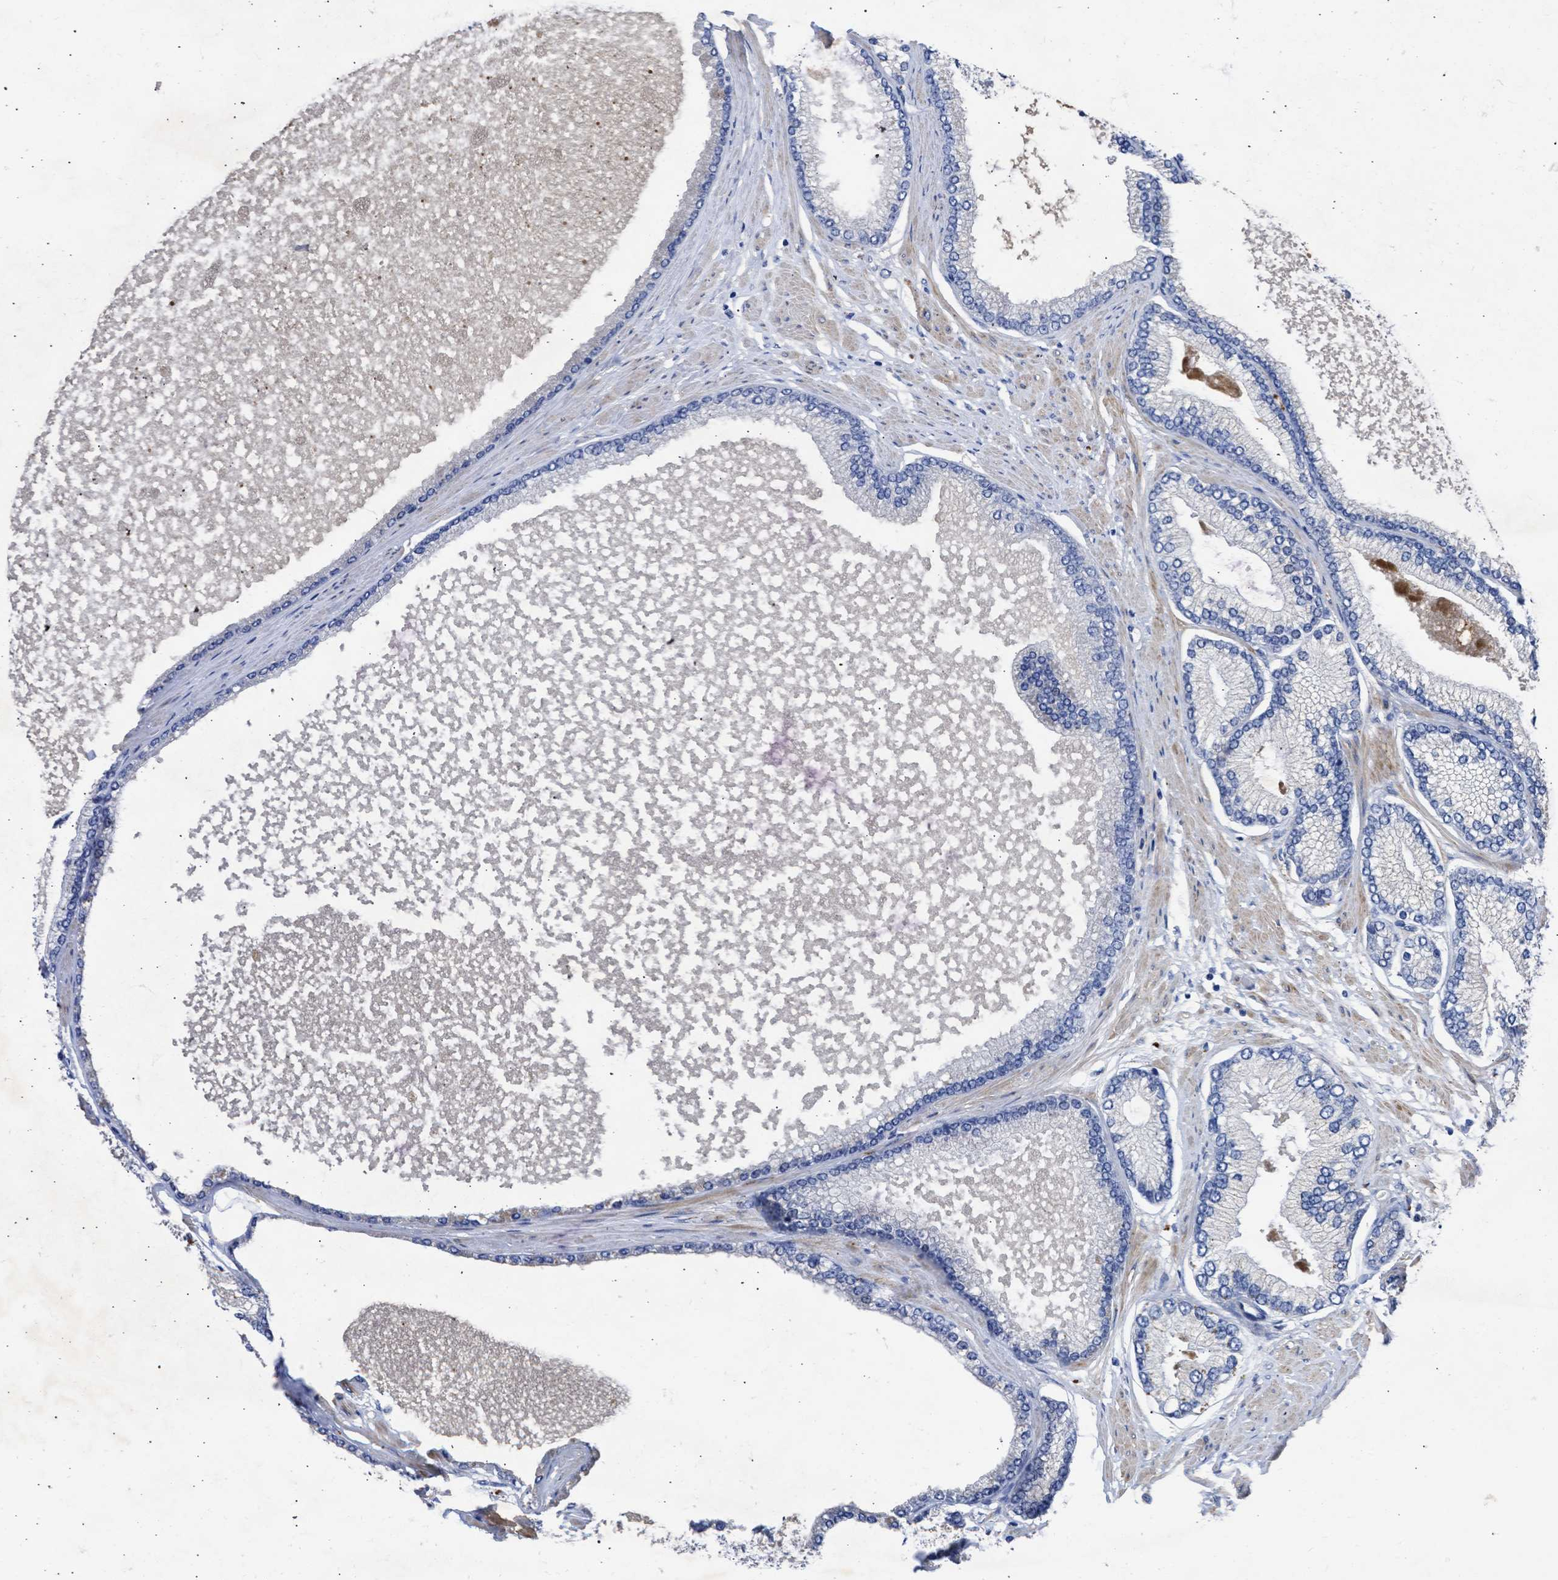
{"staining": {"intensity": "negative", "quantity": "none", "location": "none"}, "tissue": "prostate cancer", "cell_type": "Tumor cells", "image_type": "cancer", "snomed": [{"axis": "morphology", "description": "Adenocarcinoma, High grade"}, {"axis": "topography", "description": "Prostate"}], "caption": "IHC histopathology image of prostate high-grade adenocarcinoma stained for a protein (brown), which demonstrates no staining in tumor cells. (DAB (3,3'-diaminobenzidine) immunohistochemistry (IHC), high magnification).", "gene": "ARHGEF4", "patient": {"sex": "male", "age": 61}}